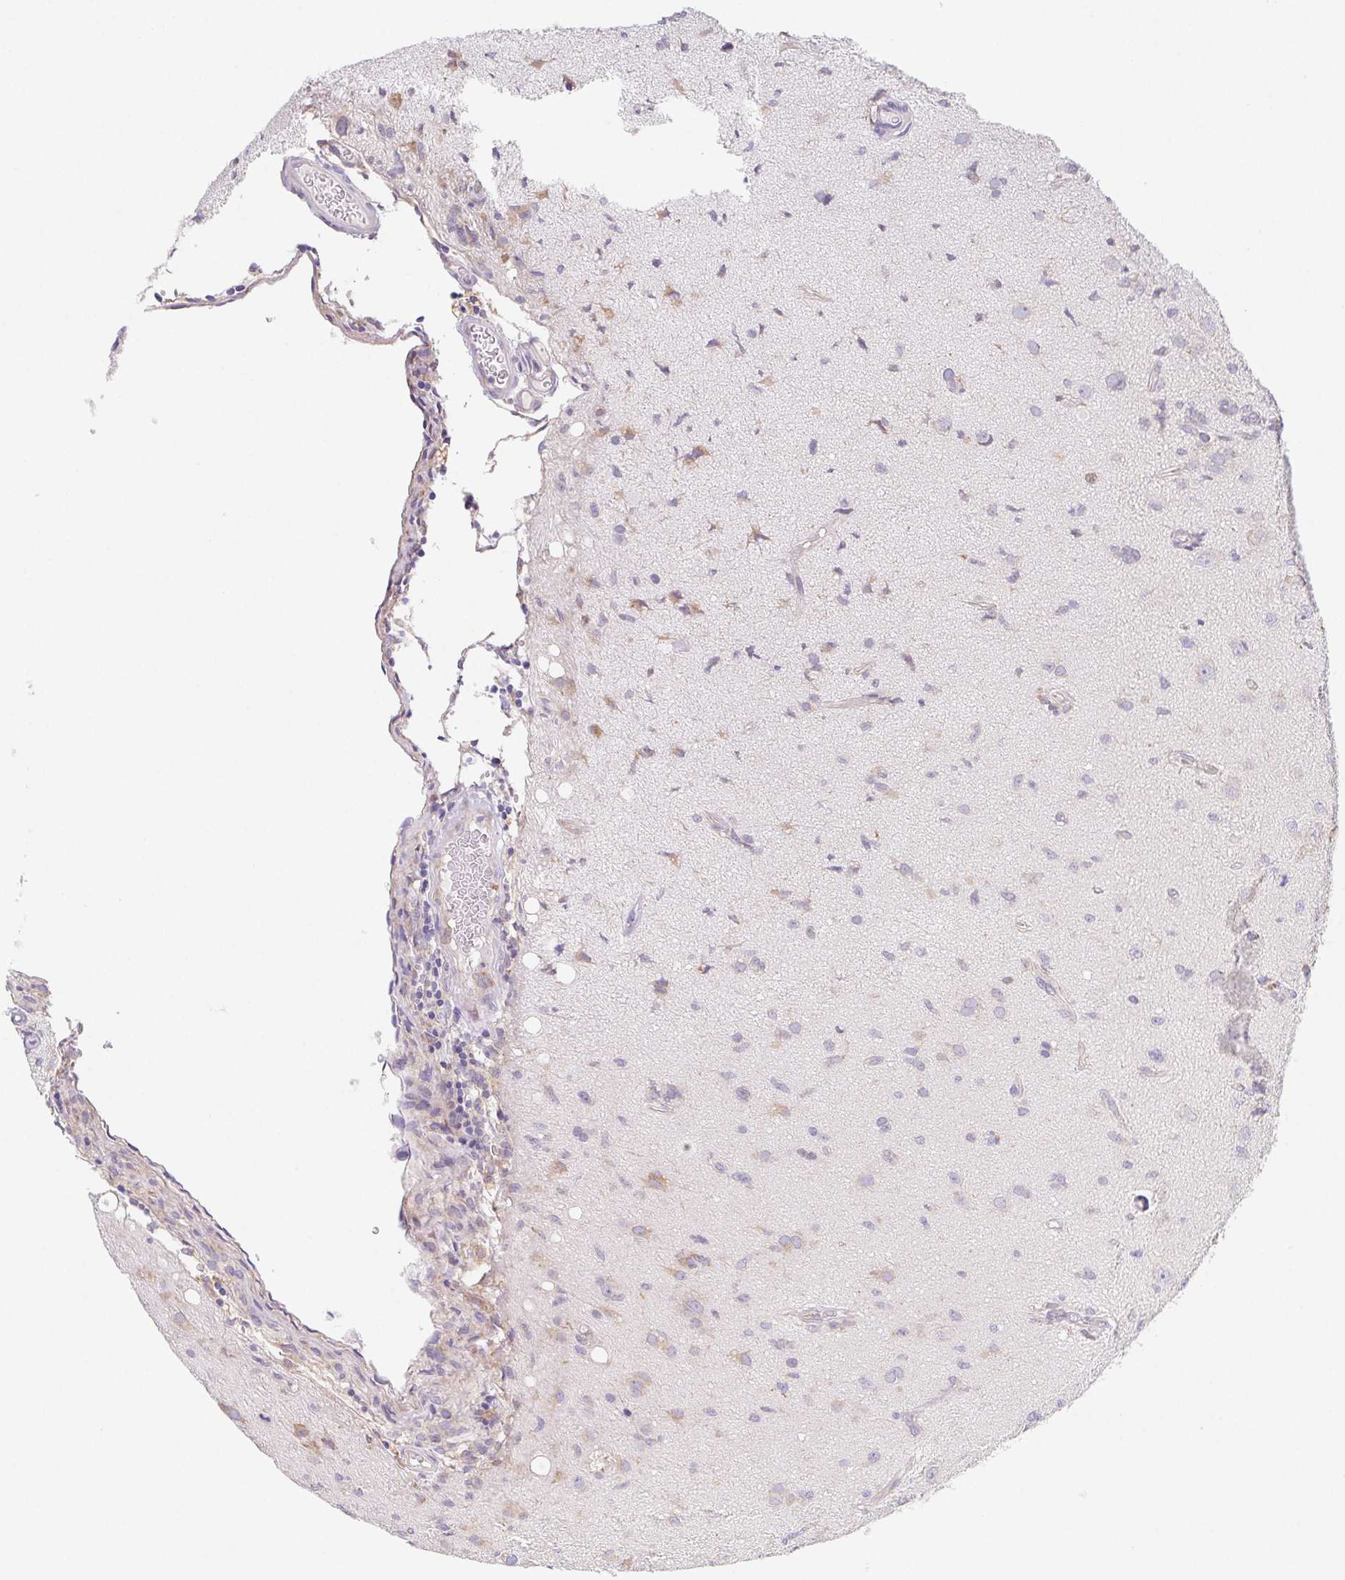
{"staining": {"intensity": "negative", "quantity": "none", "location": "none"}, "tissue": "glioma", "cell_type": "Tumor cells", "image_type": "cancer", "snomed": [{"axis": "morphology", "description": "Glioma, malignant, High grade"}, {"axis": "topography", "description": "Brain"}], "caption": "A high-resolution photomicrograph shows immunohistochemistry (IHC) staining of high-grade glioma (malignant), which shows no significant positivity in tumor cells.", "gene": "ADAM8", "patient": {"sex": "male", "age": 67}}